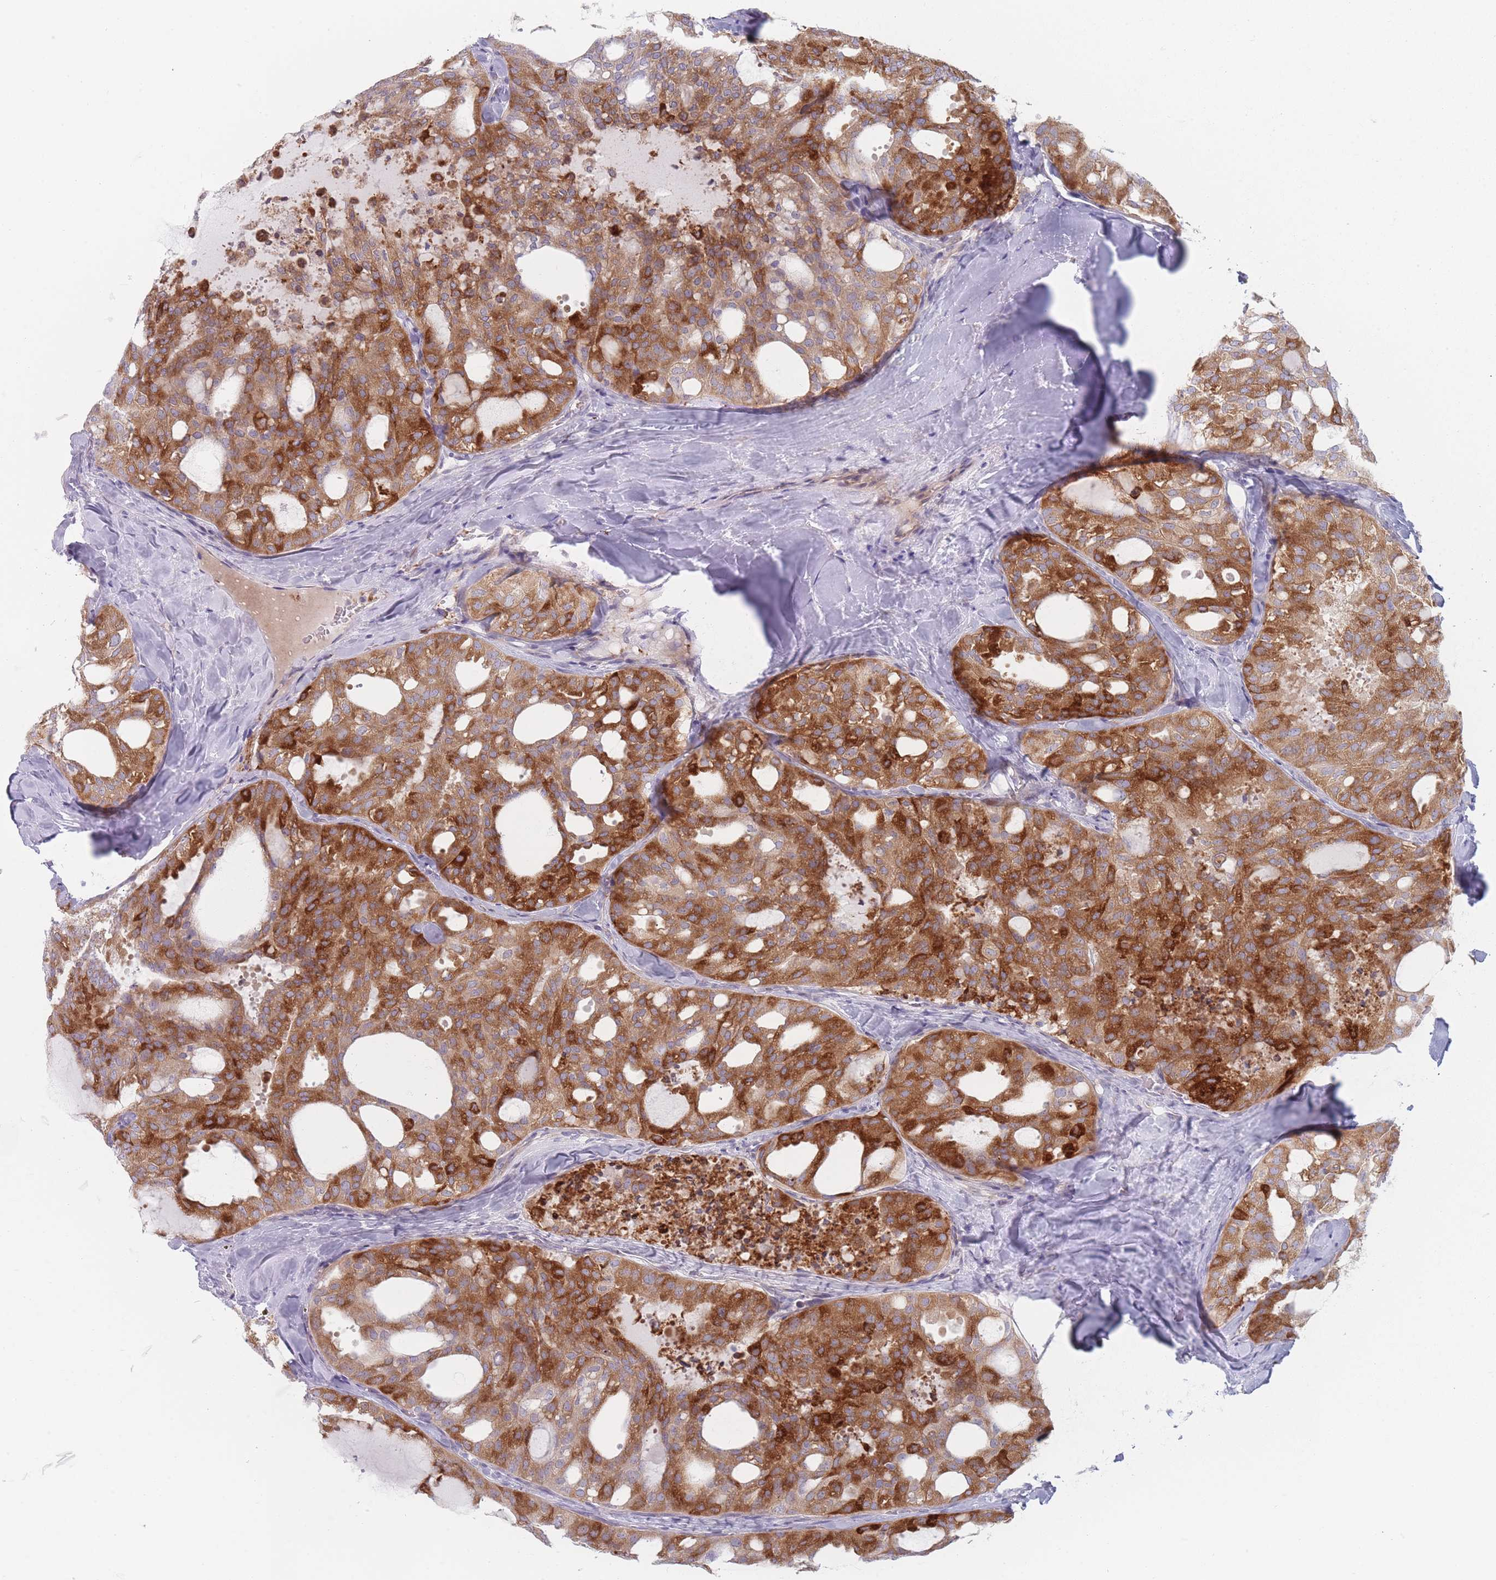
{"staining": {"intensity": "strong", "quantity": "25%-75%", "location": "cytoplasmic/membranous"}, "tissue": "thyroid cancer", "cell_type": "Tumor cells", "image_type": "cancer", "snomed": [{"axis": "morphology", "description": "Follicular adenoma carcinoma, NOS"}, {"axis": "topography", "description": "Thyroid gland"}], "caption": "Thyroid cancer stained with DAB (3,3'-diaminobenzidine) IHC displays high levels of strong cytoplasmic/membranous staining in about 25%-75% of tumor cells.", "gene": "SPATS1", "patient": {"sex": "male", "age": 75}}